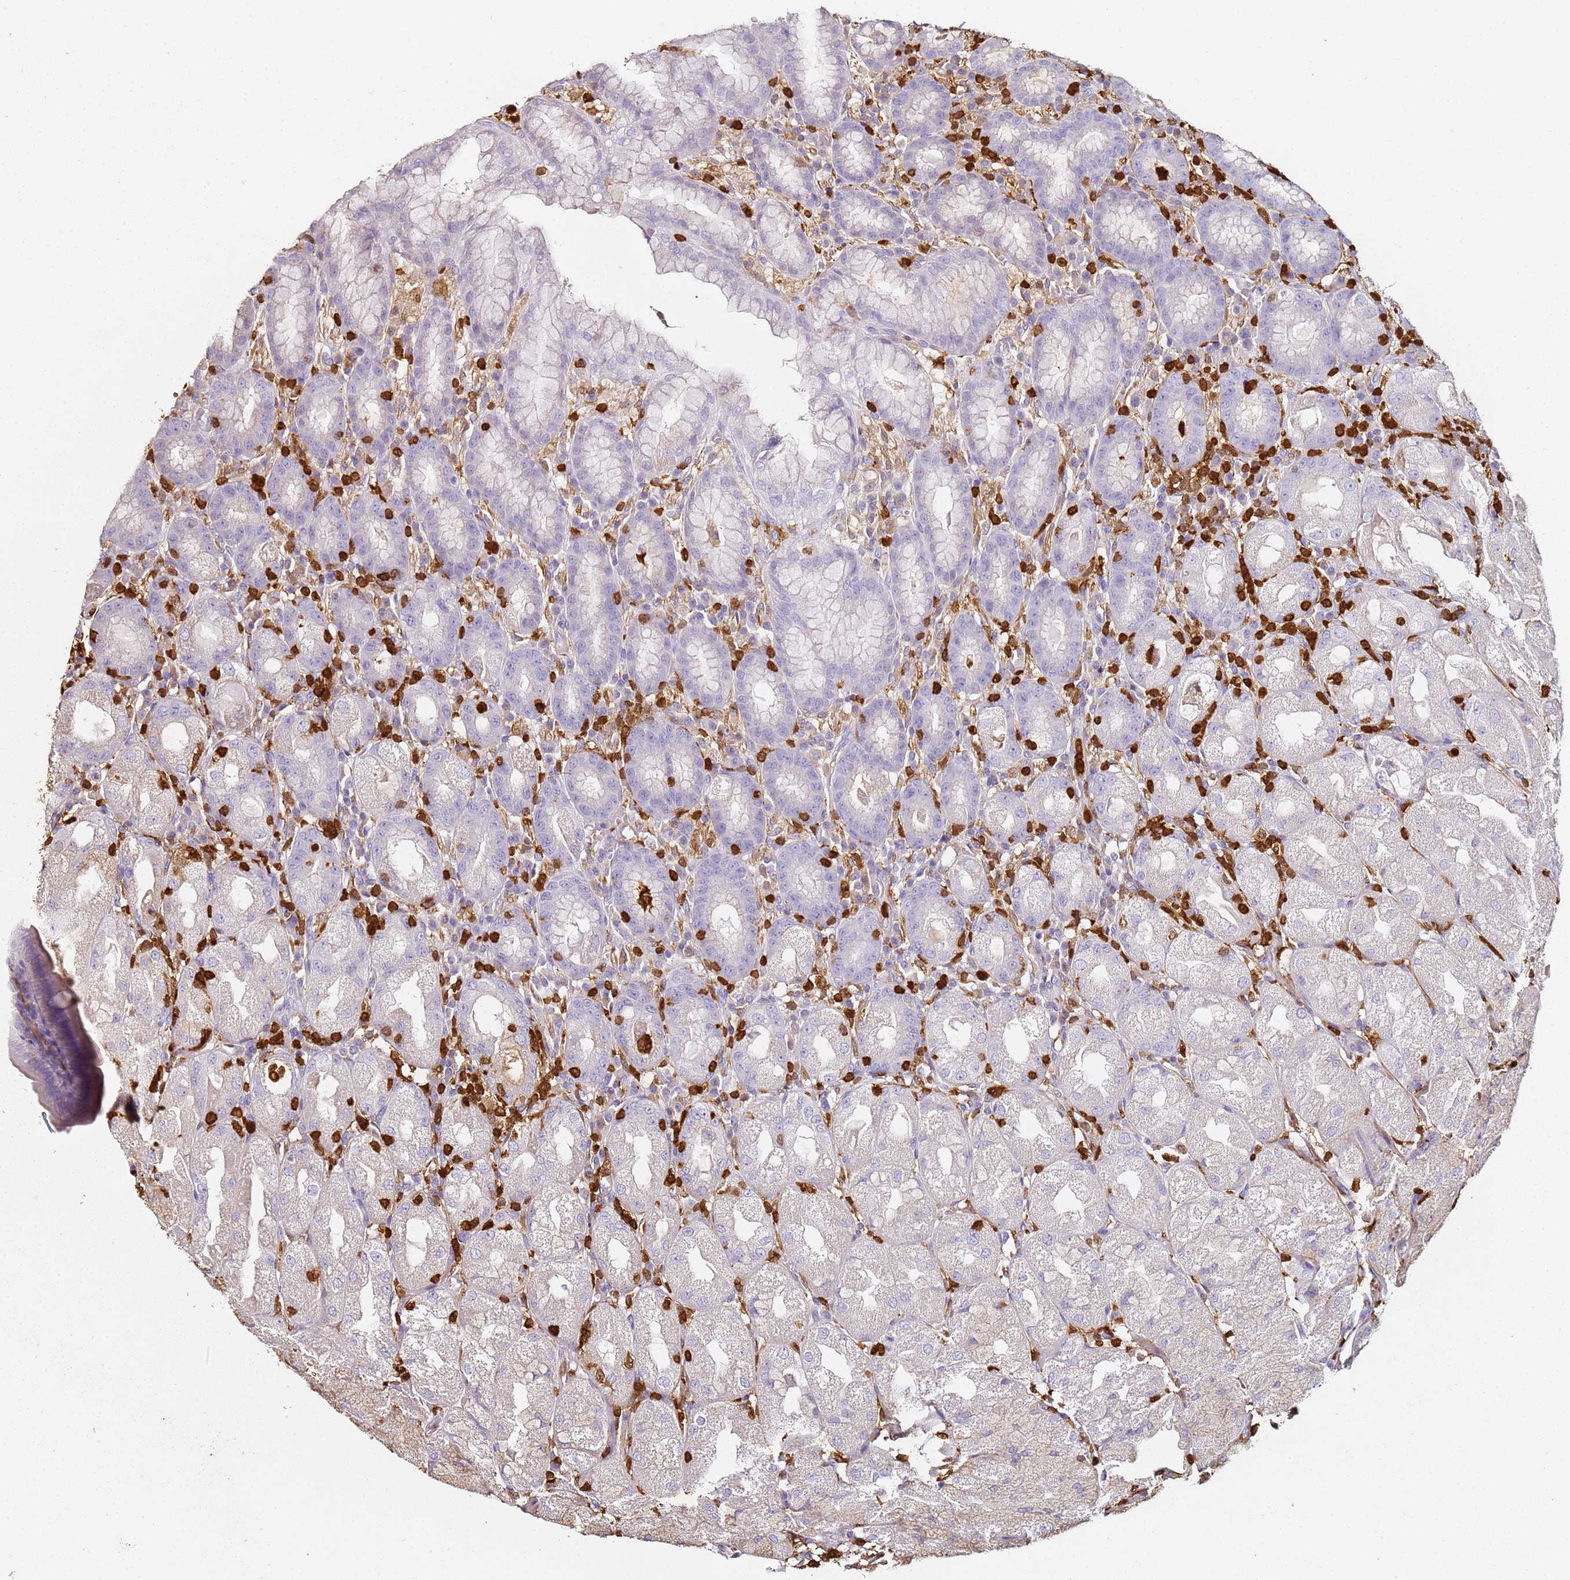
{"staining": {"intensity": "negative", "quantity": "none", "location": "none"}, "tissue": "stomach", "cell_type": "Glandular cells", "image_type": "normal", "snomed": [{"axis": "morphology", "description": "Normal tissue, NOS"}, {"axis": "topography", "description": "Stomach, upper"}], "caption": "Glandular cells show no significant protein positivity in benign stomach. (DAB IHC, high magnification).", "gene": "S100A4", "patient": {"sex": "male", "age": 52}}